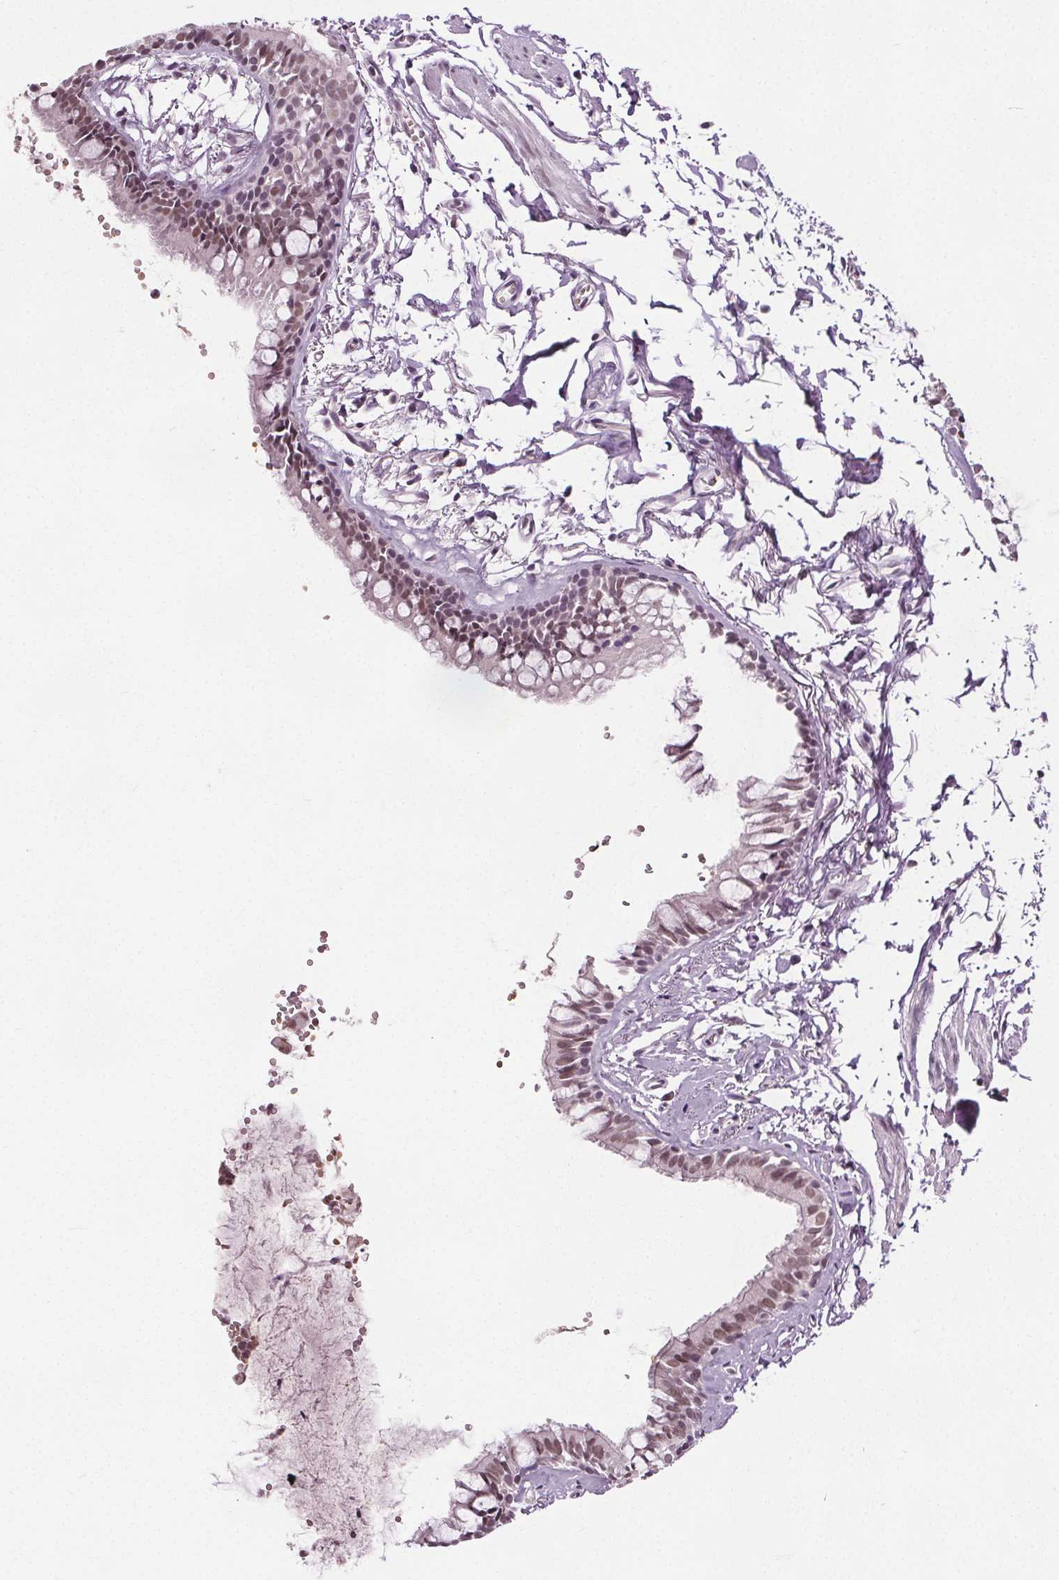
{"staining": {"intensity": "moderate", "quantity": ">75%", "location": "nuclear"}, "tissue": "bronchus", "cell_type": "Respiratory epithelial cells", "image_type": "normal", "snomed": [{"axis": "morphology", "description": "Normal tissue, NOS"}, {"axis": "topography", "description": "Bronchus"}], "caption": "This photomicrograph exhibits normal bronchus stained with immunohistochemistry to label a protein in brown. The nuclear of respiratory epithelial cells show moderate positivity for the protein. Nuclei are counter-stained blue.", "gene": "IWS1", "patient": {"sex": "female", "age": 59}}